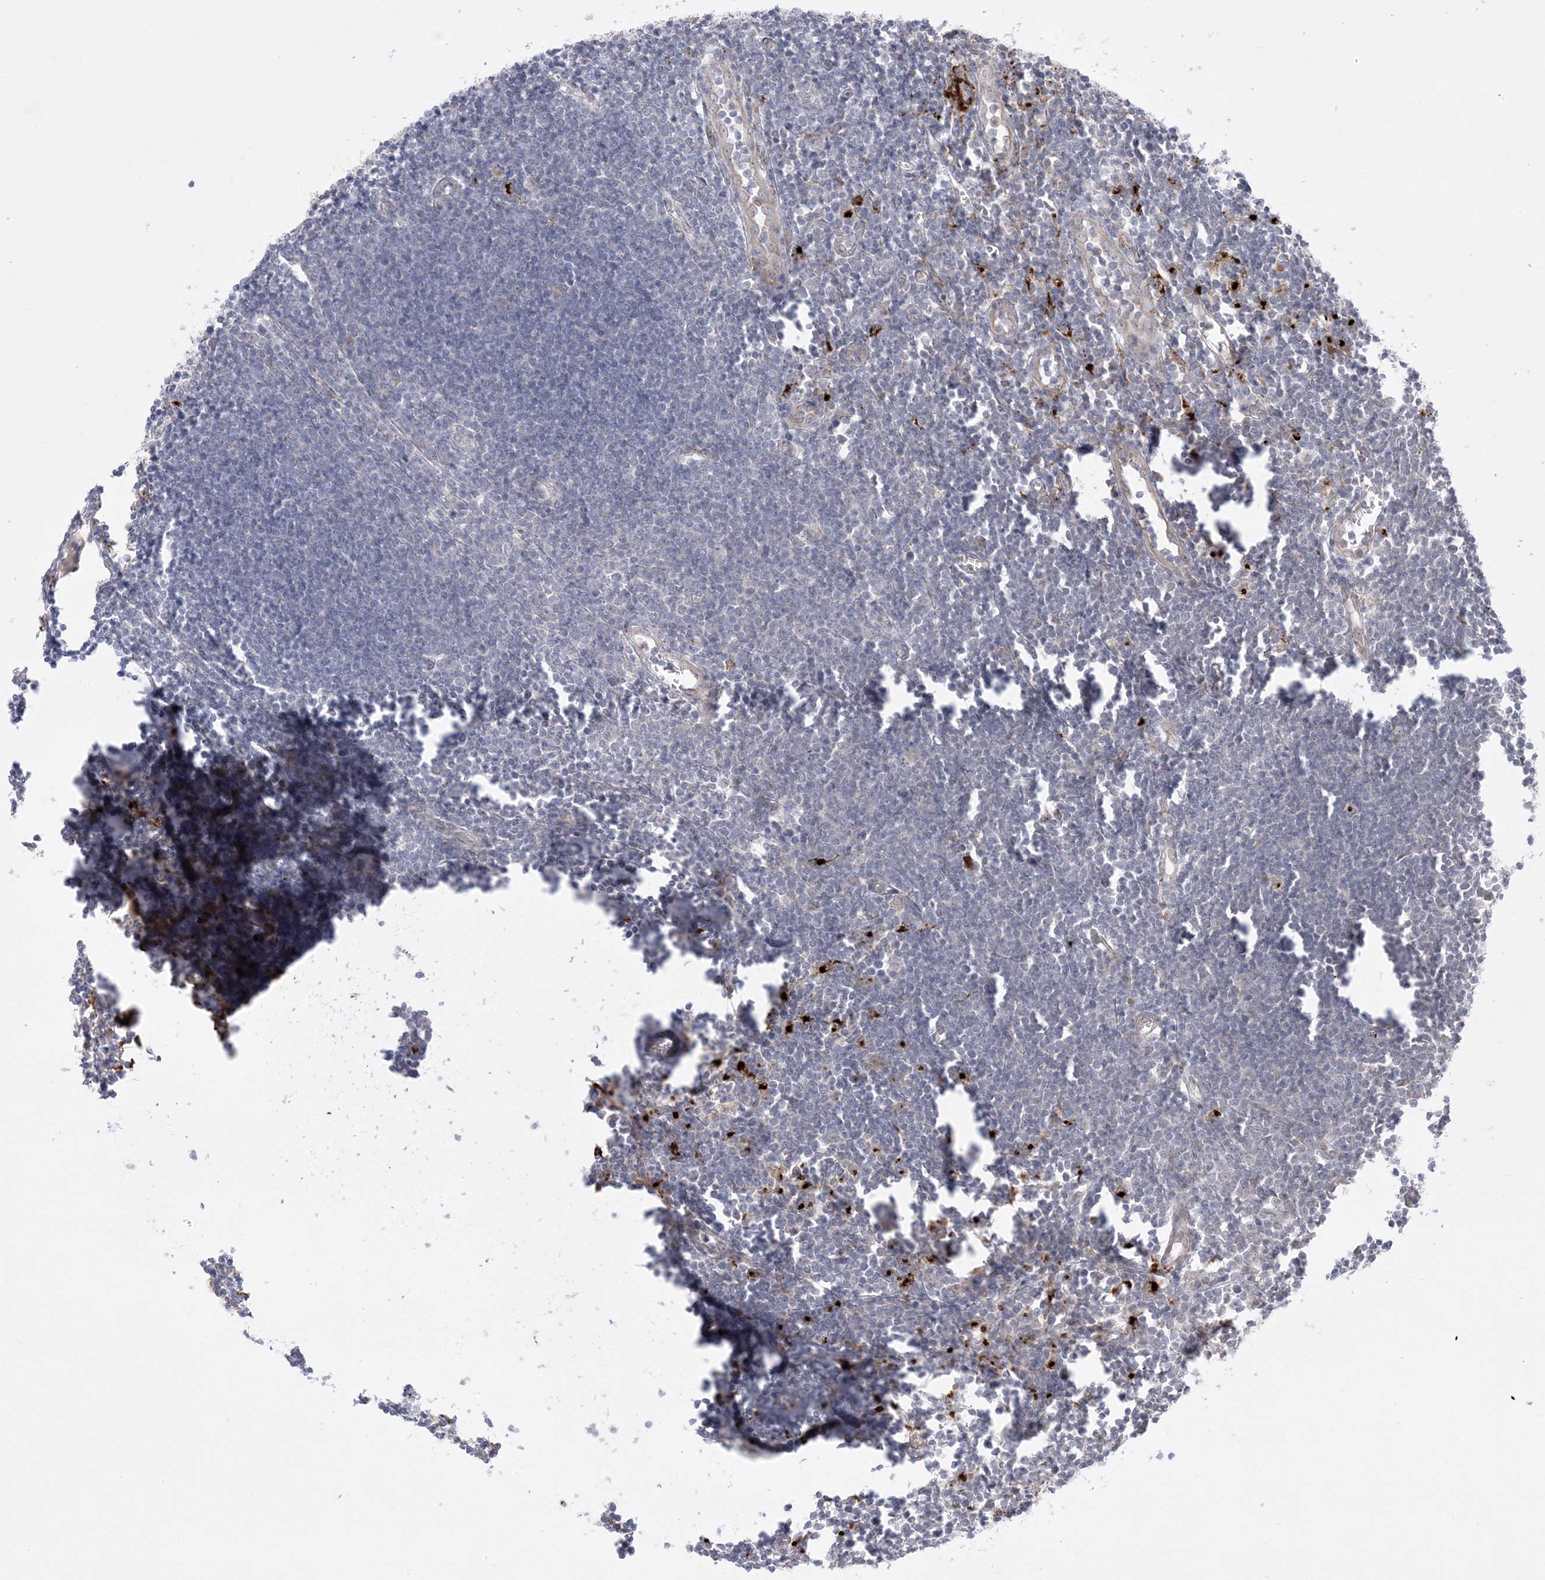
{"staining": {"intensity": "negative", "quantity": "none", "location": "none"}, "tissue": "lymph node", "cell_type": "Germinal center cells", "image_type": "normal", "snomed": [{"axis": "morphology", "description": "Normal tissue, NOS"}, {"axis": "morphology", "description": "Malignant melanoma, Metastatic site"}, {"axis": "topography", "description": "Lymph node"}], "caption": "Immunohistochemistry (IHC) of benign human lymph node shows no expression in germinal center cells.", "gene": "PTK6", "patient": {"sex": "male", "age": 41}}